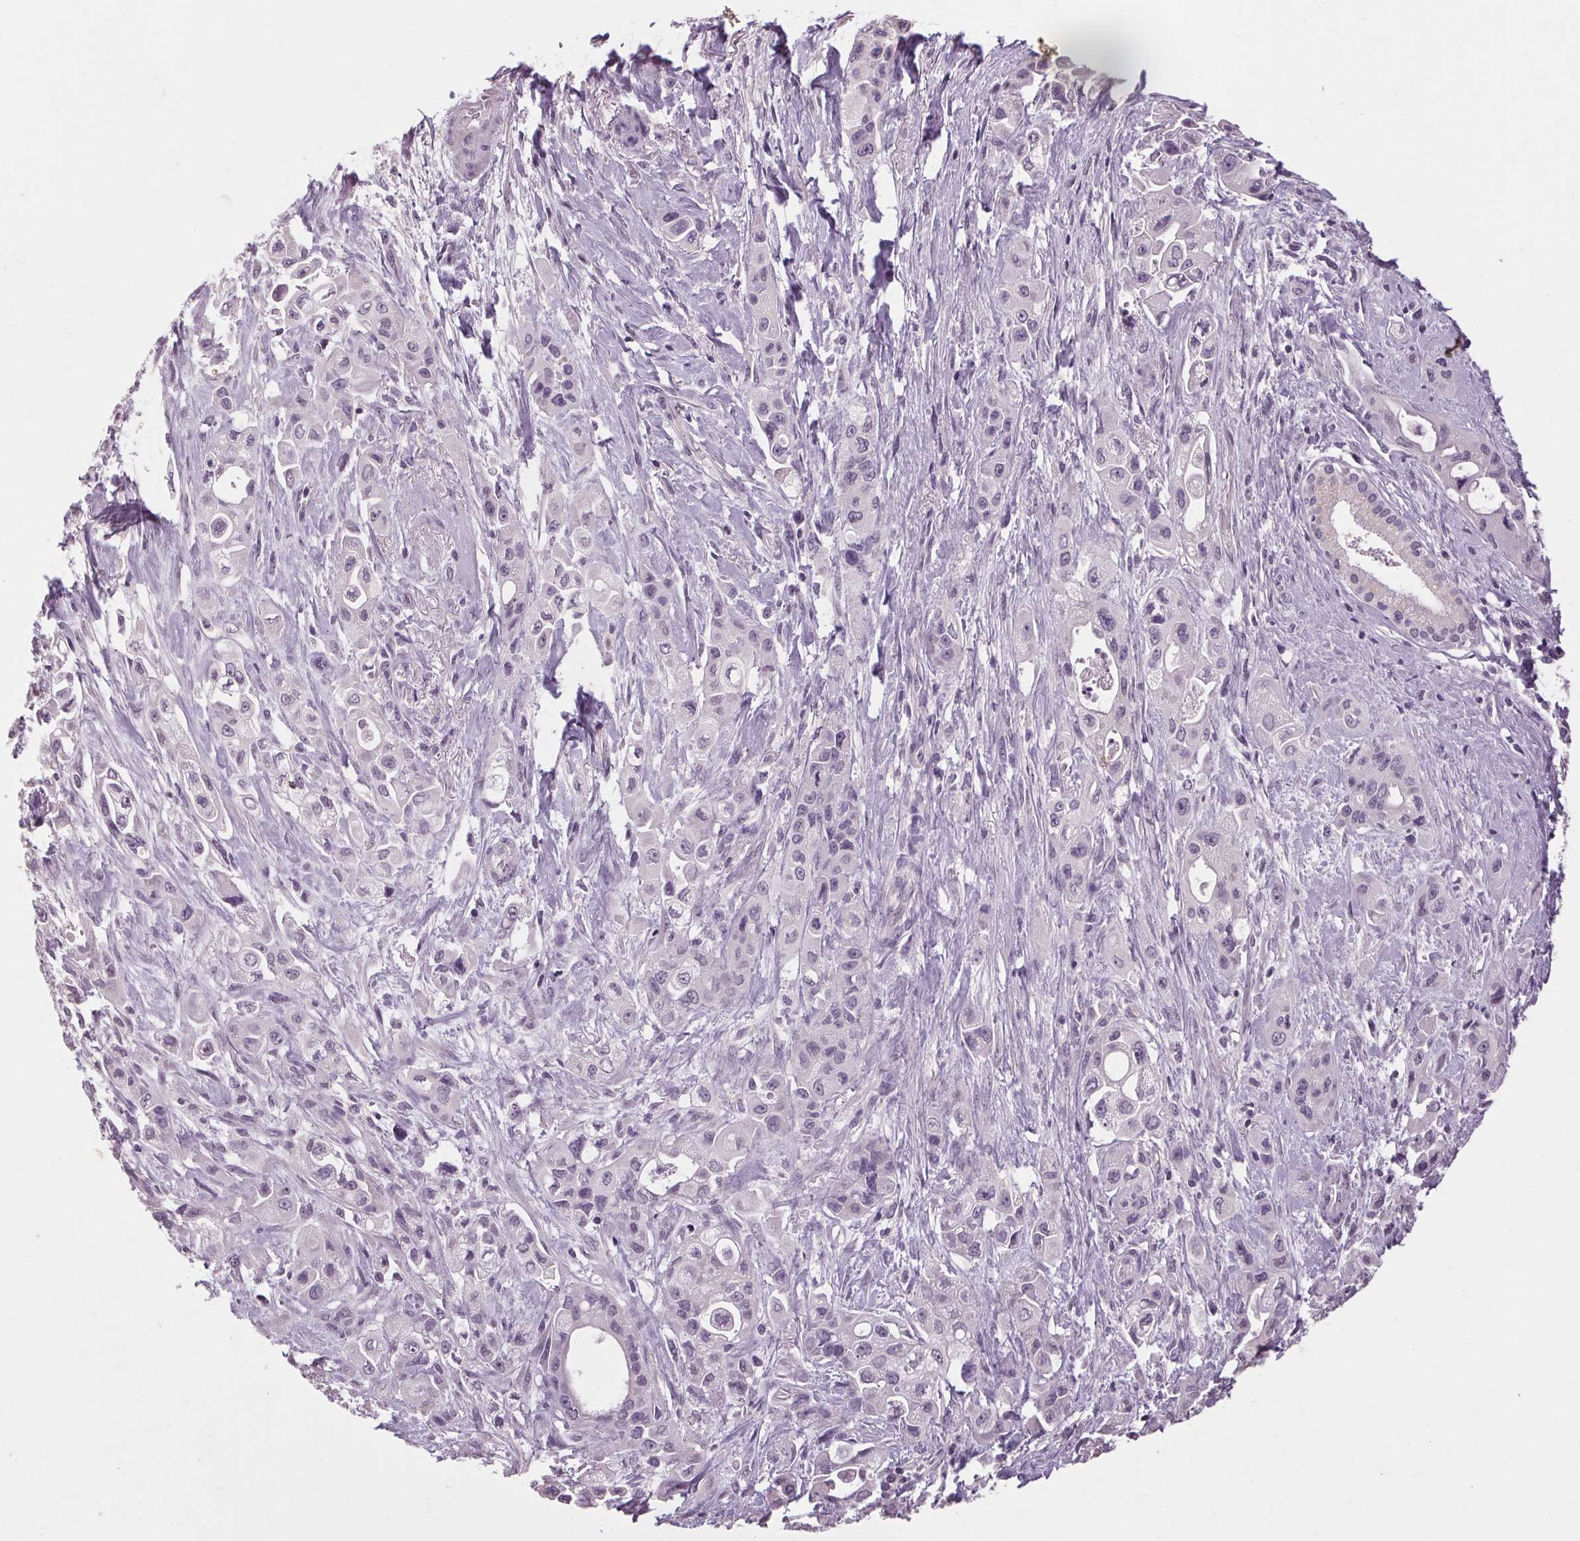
{"staining": {"intensity": "negative", "quantity": "none", "location": "none"}, "tissue": "pancreatic cancer", "cell_type": "Tumor cells", "image_type": "cancer", "snomed": [{"axis": "morphology", "description": "Adenocarcinoma, NOS"}, {"axis": "topography", "description": "Pancreas"}], "caption": "Human pancreatic cancer (adenocarcinoma) stained for a protein using immunohistochemistry (IHC) displays no expression in tumor cells.", "gene": "POMC", "patient": {"sex": "female", "age": 66}}